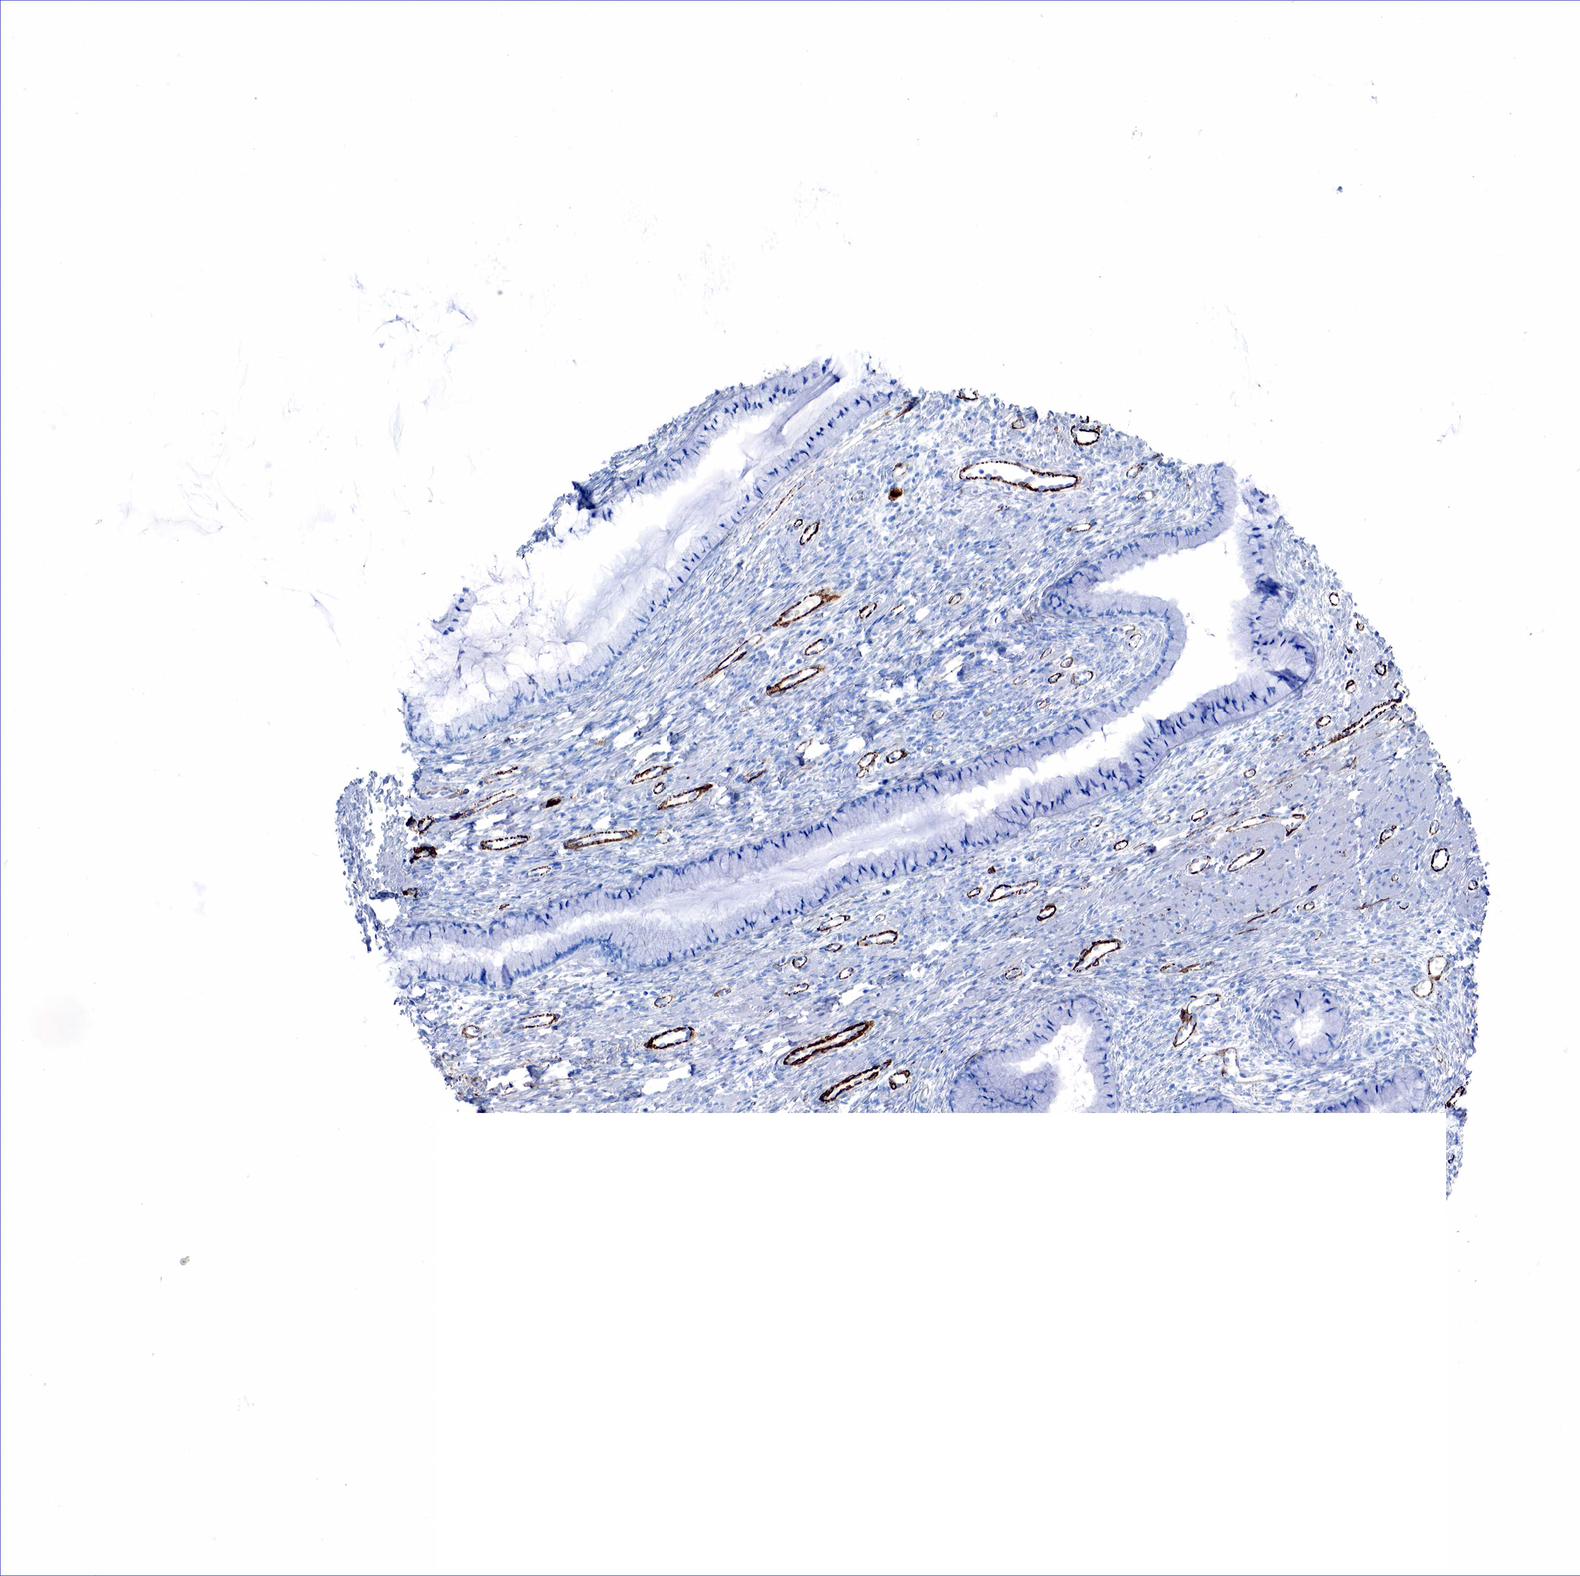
{"staining": {"intensity": "negative", "quantity": "none", "location": "none"}, "tissue": "cervix", "cell_type": "Glandular cells", "image_type": "normal", "snomed": [{"axis": "morphology", "description": "Normal tissue, NOS"}, {"axis": "topography", "description": "Cervix"}], "caption": "DAB (3,3'-diaminobenzidine) immunohistochemical staining of unremarkable human cervix exhibits no significant expression in glandular cells. The staining was performed using DAB to visualize the protein expression in brown, while the nuclei were stained in blue with hematoxylin (Magnification: 20x).", "gene": "ACTA1", "patient": {"sex": "female", "age": 82}}